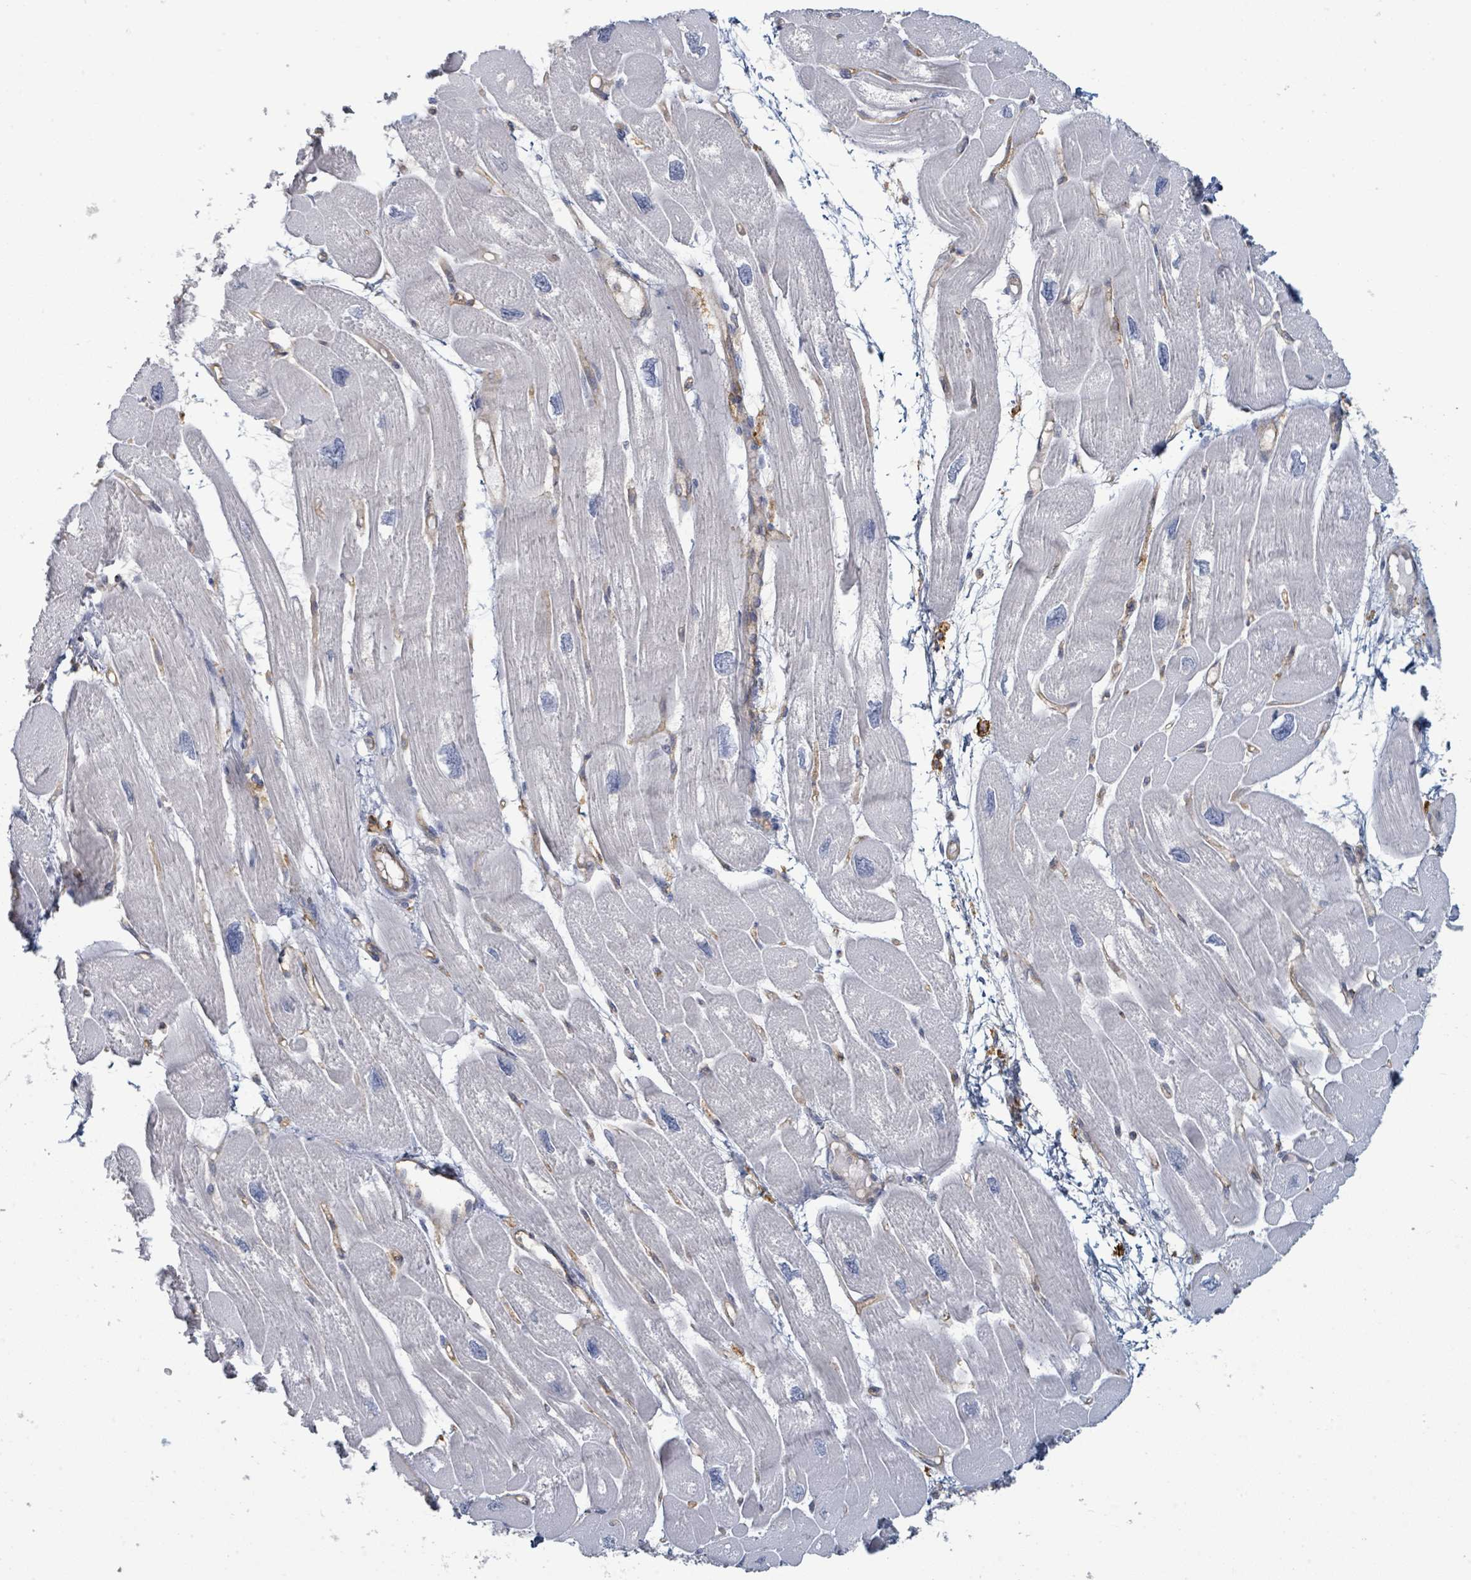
{"staining": {"intensity": "negative", "quantity": "none", "location": "none"}, "tissue": "heart muscle", "cell_type": "Cardiomyocytes", "image_type": "normal", "snomed": [{"axis": "morphology", "description": "Normal tissue, NOS"}, {"axis": "topography", "description": "Heart"}], "caption": "Immunohistochemistry (IHC) histopathology image of unremarkable heart muscle: human heart muscle stained with DAB (3,3'-diaminobenzidine) reveals no significant protein positivity in cardiomyocytes. The staining was performed using DAB to visualize the protein expression in brown, while the nuclei were stained in blue with hematoxylin (Magnification: 20x).", "gene": "TNFRSF14", "patient": {"sex": "male", "age": 42}}